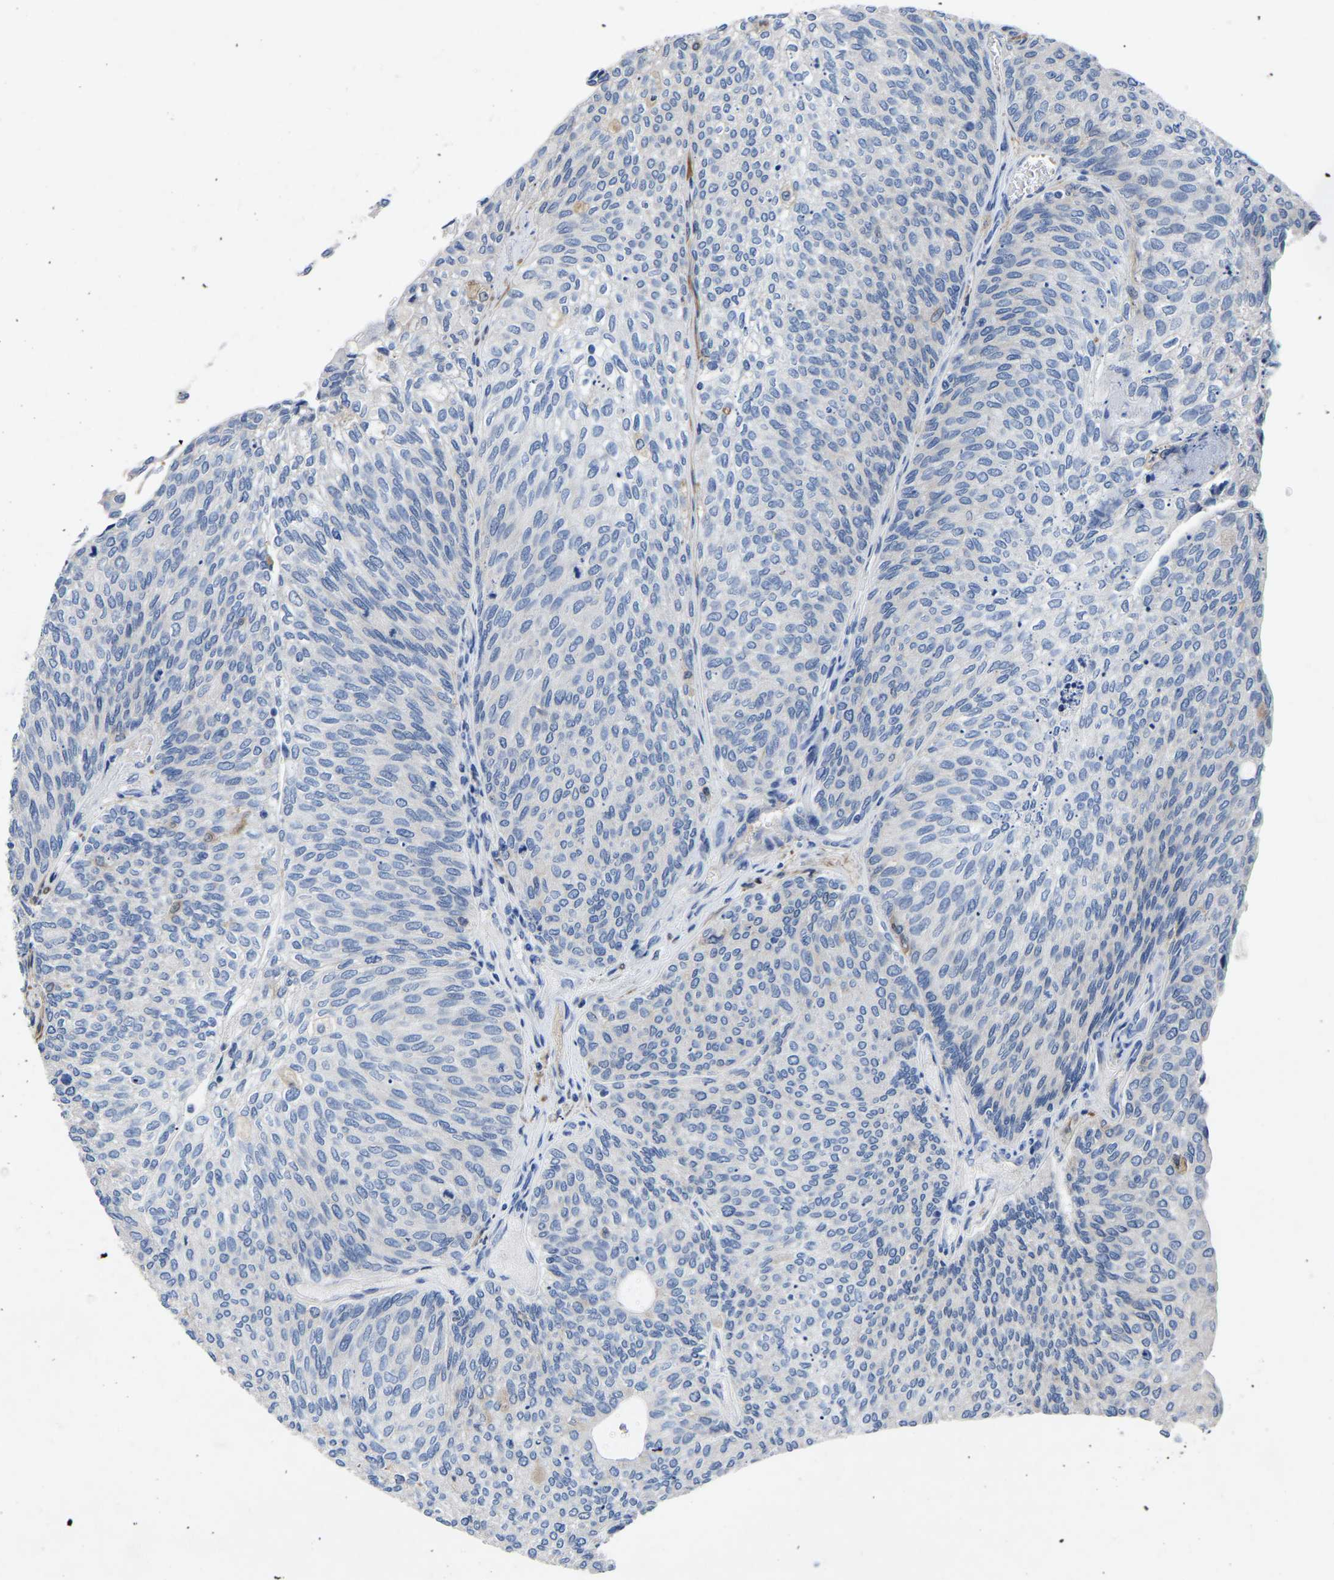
{"staining": {"intensity": "negative", "quantity": "none", "location": "none"}, "tissue": "urothelial cancer", "cell_type": "Tumor cells", "image_type": "cancer", "snomed": [{"axis": "morphology", "description": "Urothelial carcinoma, Low grade"}, {"axis": "topography", "description": "Urinary bladder"}], "caption": "High magnification brightfield microscopy of low-grade urothelial carcinoma stained with DAB (3,3'-diaminobenzidine) (brown) and counterstained with hematoxylin (blue): tumor cells show no significant staining. (Immunohistochemistry (ihc), brightfield microscopy, high magnification).", "gene": "ATG2B", "patient": {"sex": "female", "age": 79}}